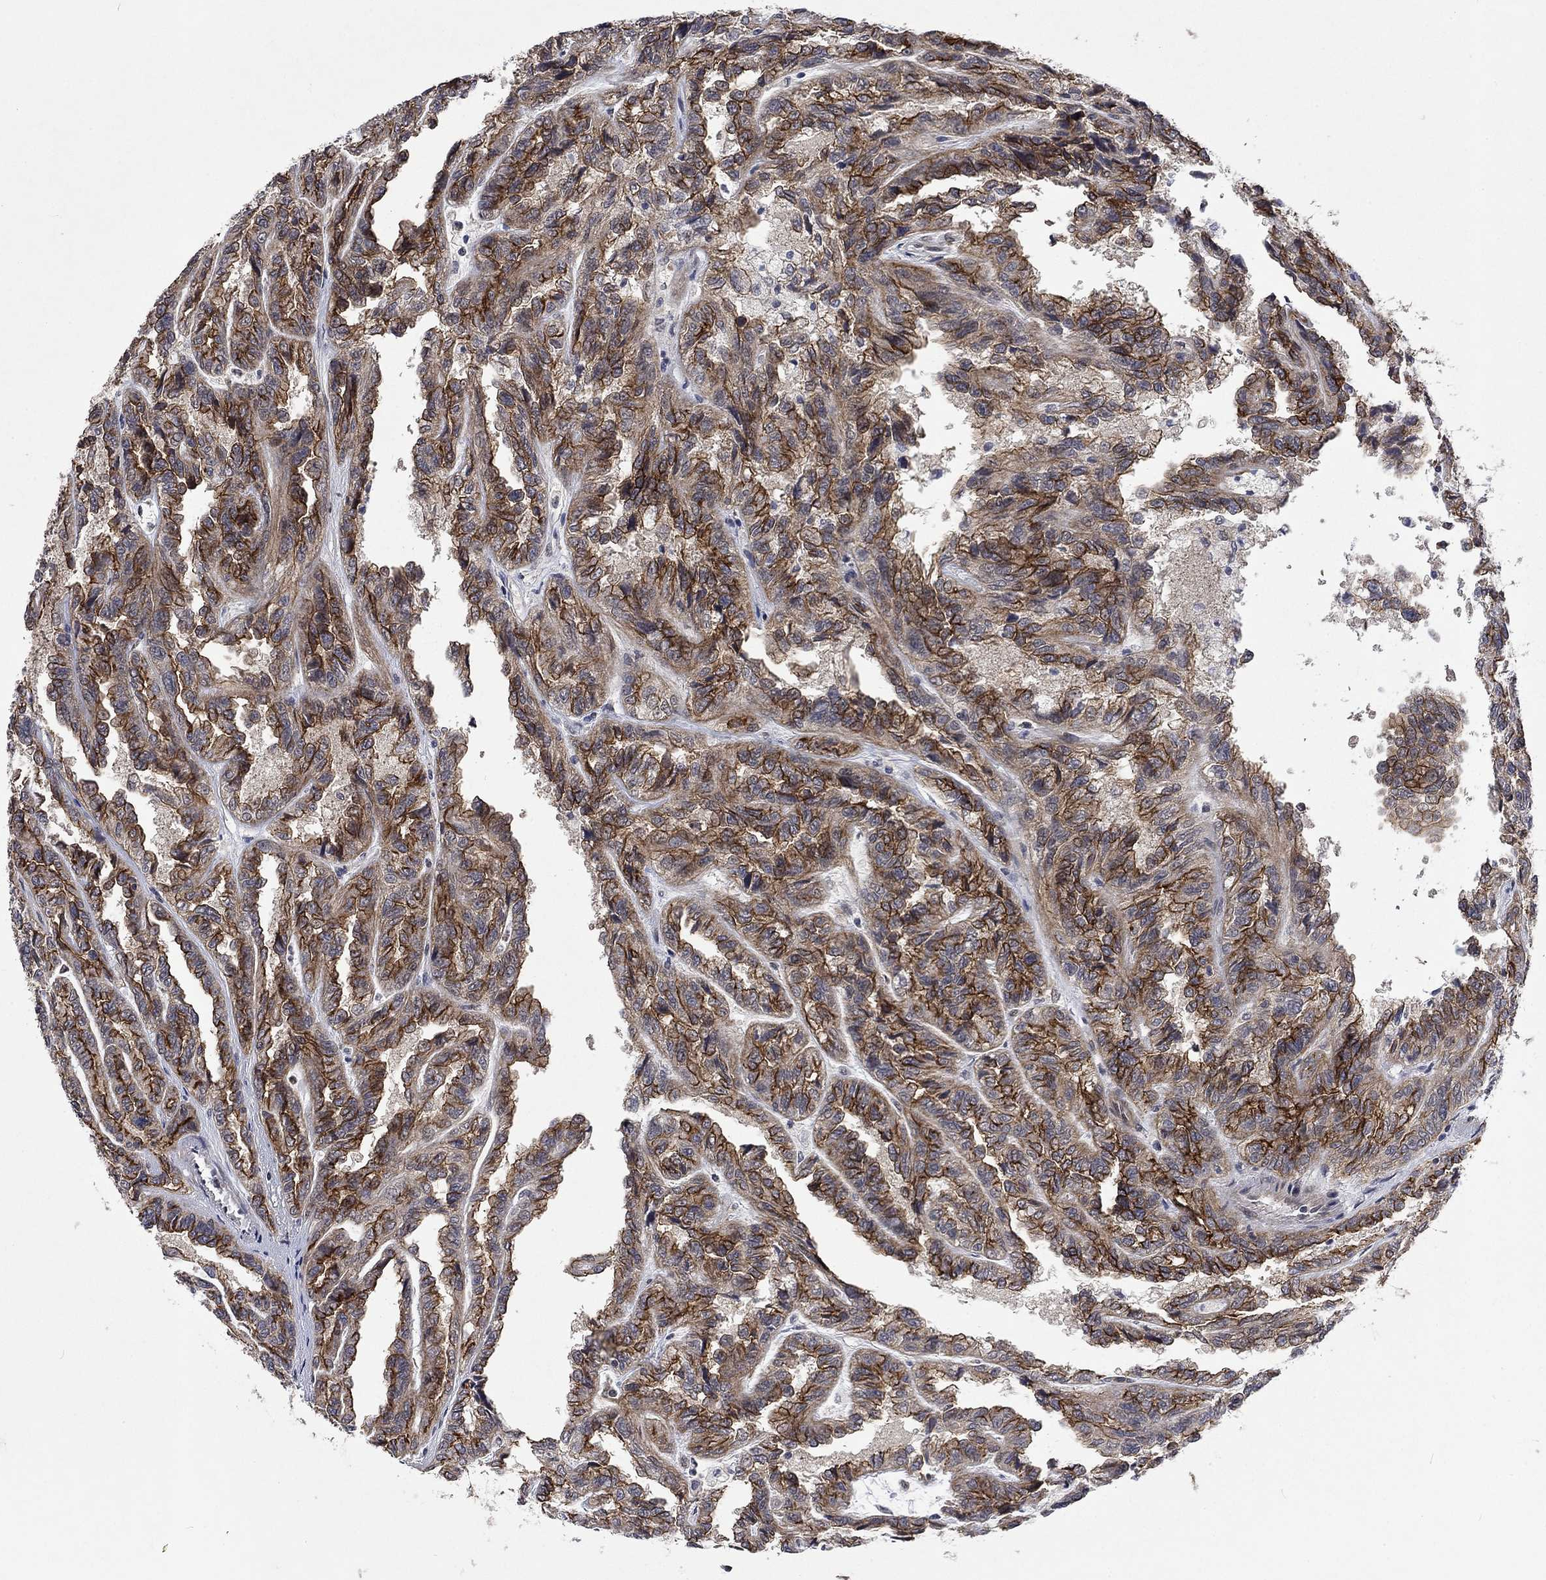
{"staining": {"intensity": "strong", "quantity": ">75%", "location": "cytoplasmic/membranous"}, "tissue": "renal cancer", "cell_type": "Tumor cells", "image_type": "cancer", "snomed": [{"axis": "morphology", "description": "Adenocarcinoma, NOS"}, {"axis": "topography", "description": "Kidney"}], "caption": "High-magnification brightfield microscopy of renal cancer (adenocarcinoma) stained with DAB (3,3'-diaminobenzidine) (brown) and counterstained with hematoxylin (blue). tumor cells exhibit strong cytoplasmic/membranous staining is seen in about>75% of cells.", "gene": "PPP1R9A", "patient": {"sex": "male", "age": 79}}